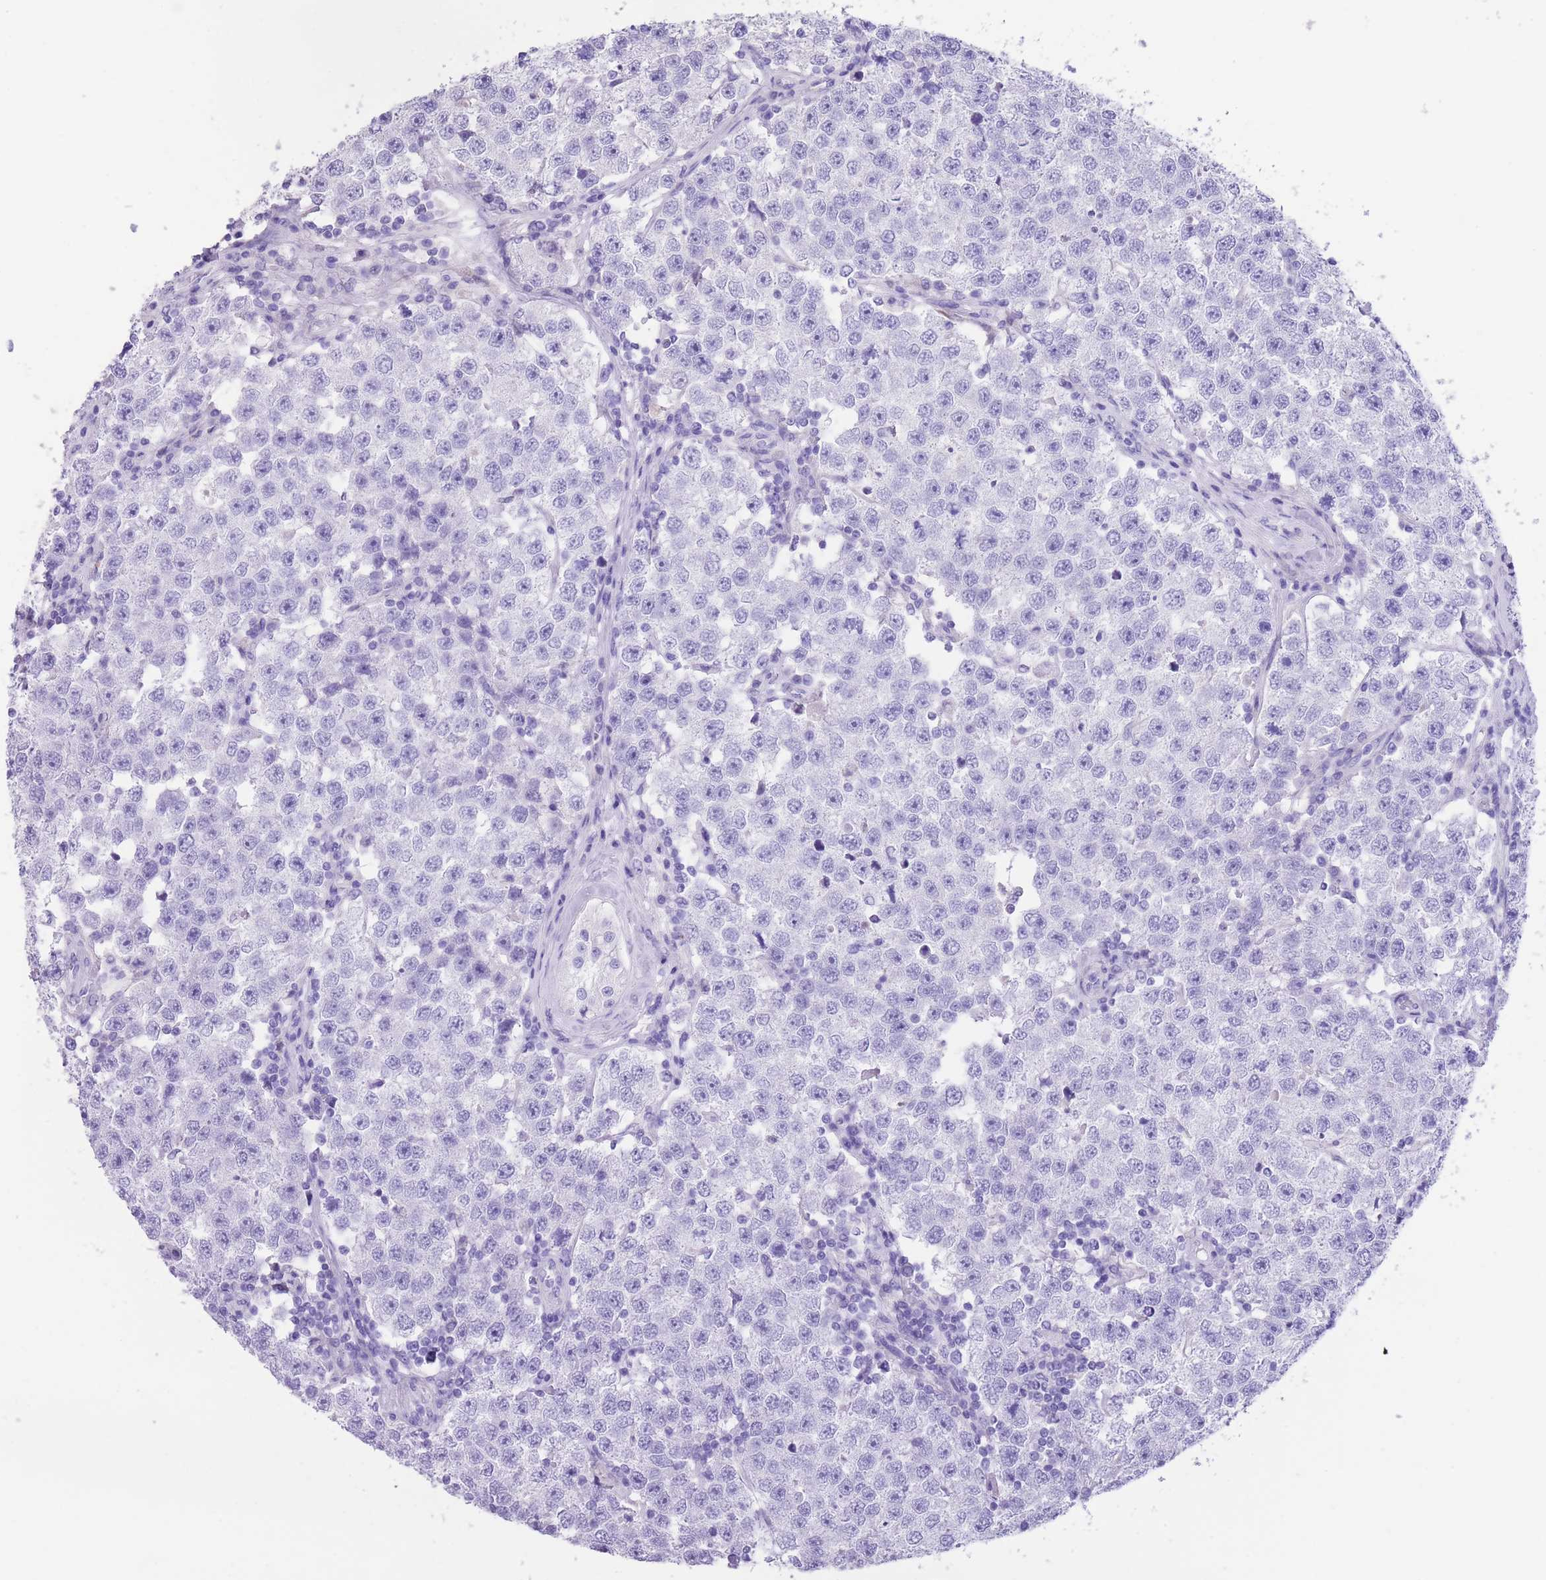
{"staining": {"intensity": "negative", "quantity": "none", "location": "none"}, "tissue": "testis cancer", "cell_type": "Tumor cells", "image_type": "cancer", "snomed": [{"axis": "morphology", "description": "Seminoma, NOS"}, {"axis": "topography", "description": "Testis"}], "caption": "There is no significant positivity in tumor cells of testis cancer (seminoma).", "gene": "RAI2", "patient": {"sex": "male", "age": 34}}